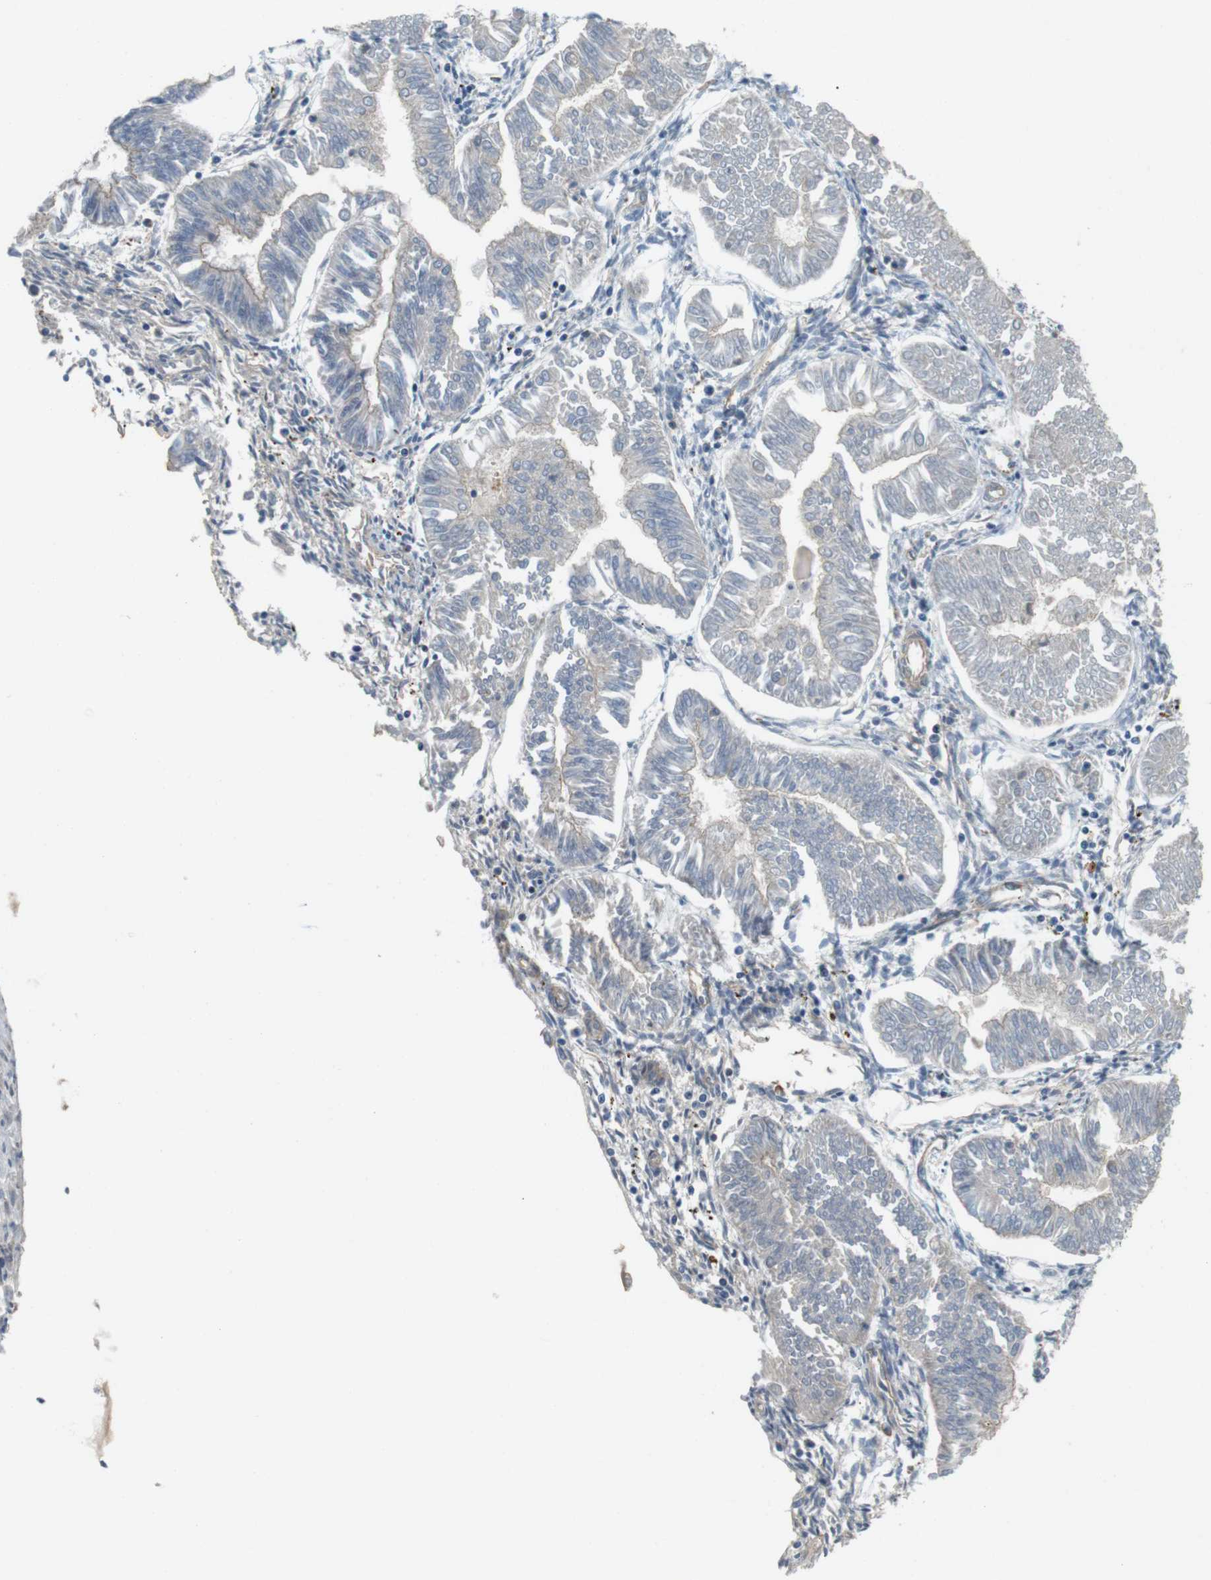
{"staining": {"intensity": "weak", "quantity": ">75%", "location": "cytoplasmic/membranous"}, "tissue": "endometrial cancer", "cell_type": "Tumor cells", "image_type": "cancer", "snomed": [{"axis": "morphology", "description": "Adenocarcinoma, NOS"}, {"axis": "topography", "description": "Endometrium"}], "caption": "About >75% of tumor cells in human endometrial adenocarcinoma demonstrate weak cytoplasmic/membranous protein staining as visualized by brown immunohistochemical staining.", "gene": "BVES", "patient": {"sex": "female", "age": 53}}